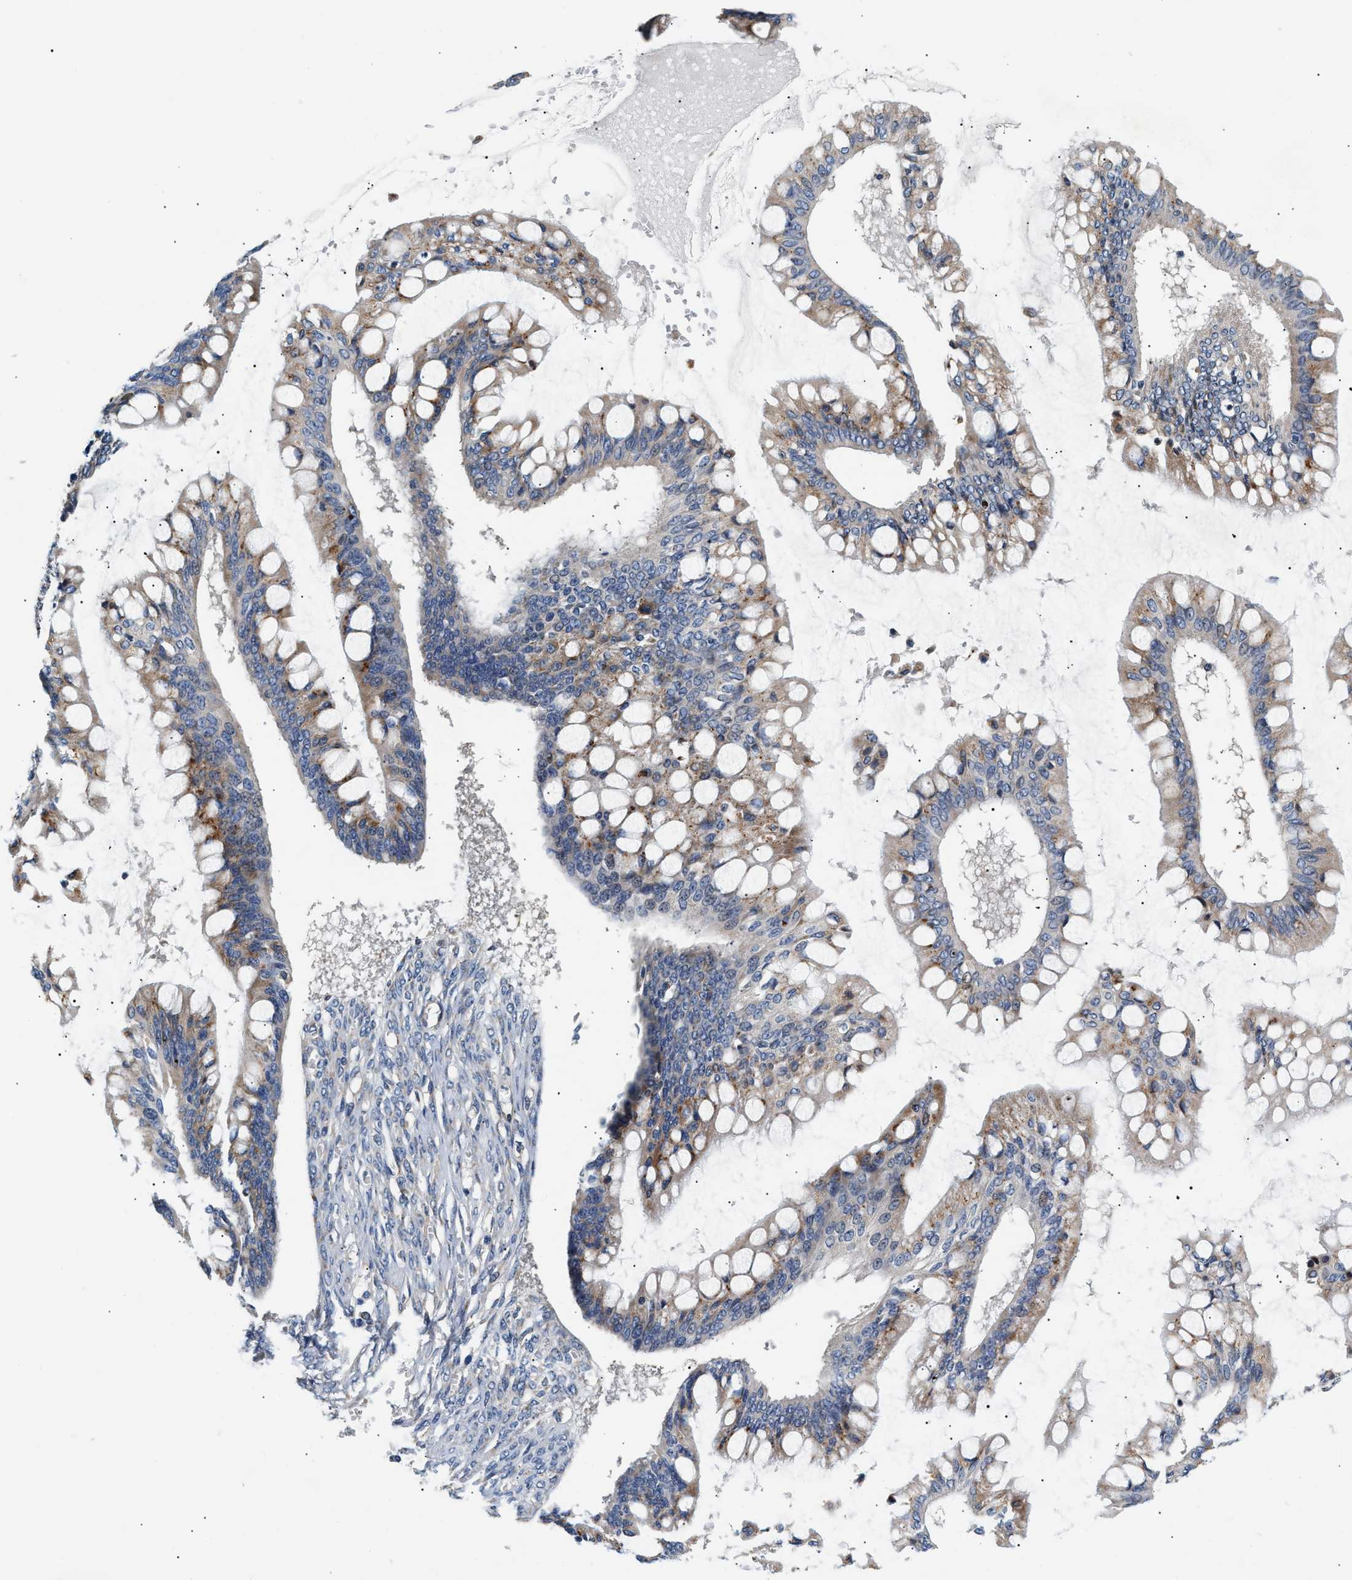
{"staining": {"intensity": "weak", "quantity": ">75%", "location": "cytoplasmic/membranous"}, "tissue": "ovarian cancer", "cell_type": "Tumor cells", "image_type": "cancer", "snomed": [{"axis": "morphology", "description": "Cystadenocarcinoma, mucinous, NOS"}, {"axis": "topography", "description": "Ovary"}], "caption": "The histopathology image reveals immunohistochemical staining of ovarian mucinous cystadenocarcinoma. There is weak cytoplasmic/membranous positivity is identified in approximately >75% of tumor cells.", "gene": "IFT74", "patient": {"sex": "female", "age": 73}}